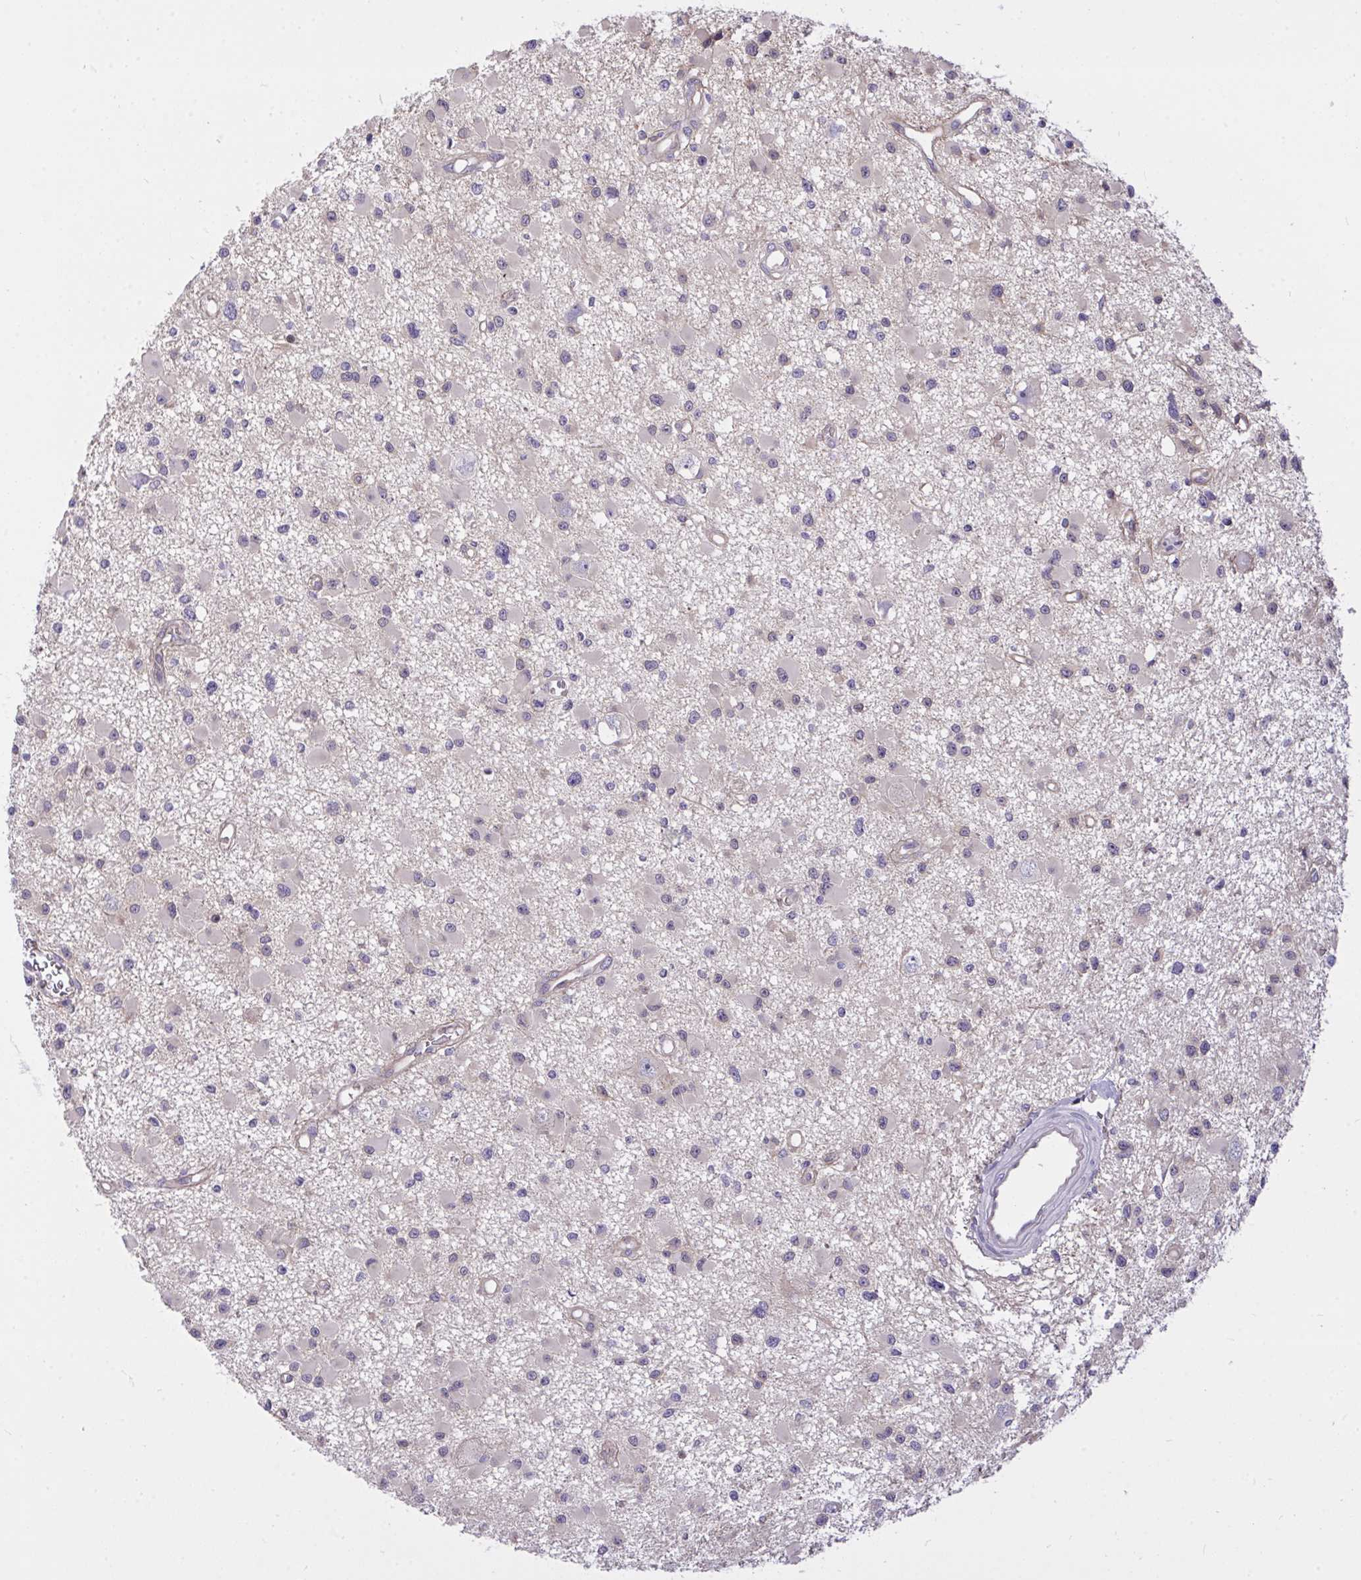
{"staining": {"intensity": "negative", "quantity": "none", "location": "none"}, "tissue": "glioma", "cell_type": "Tumor cells", "image_type": "cancer", "snomed": [{"axis": "morphology", "description": "Glioma, malignant, High grade"}, {"axis": "topography", "description": "Brain"}], "caption": "An immunohistochemistry histopathology image of glioma is shown. There is no staining in tumor cells of glioma.", "gene": "TLN2", "patient": {"sex": "male", "age": 54}}